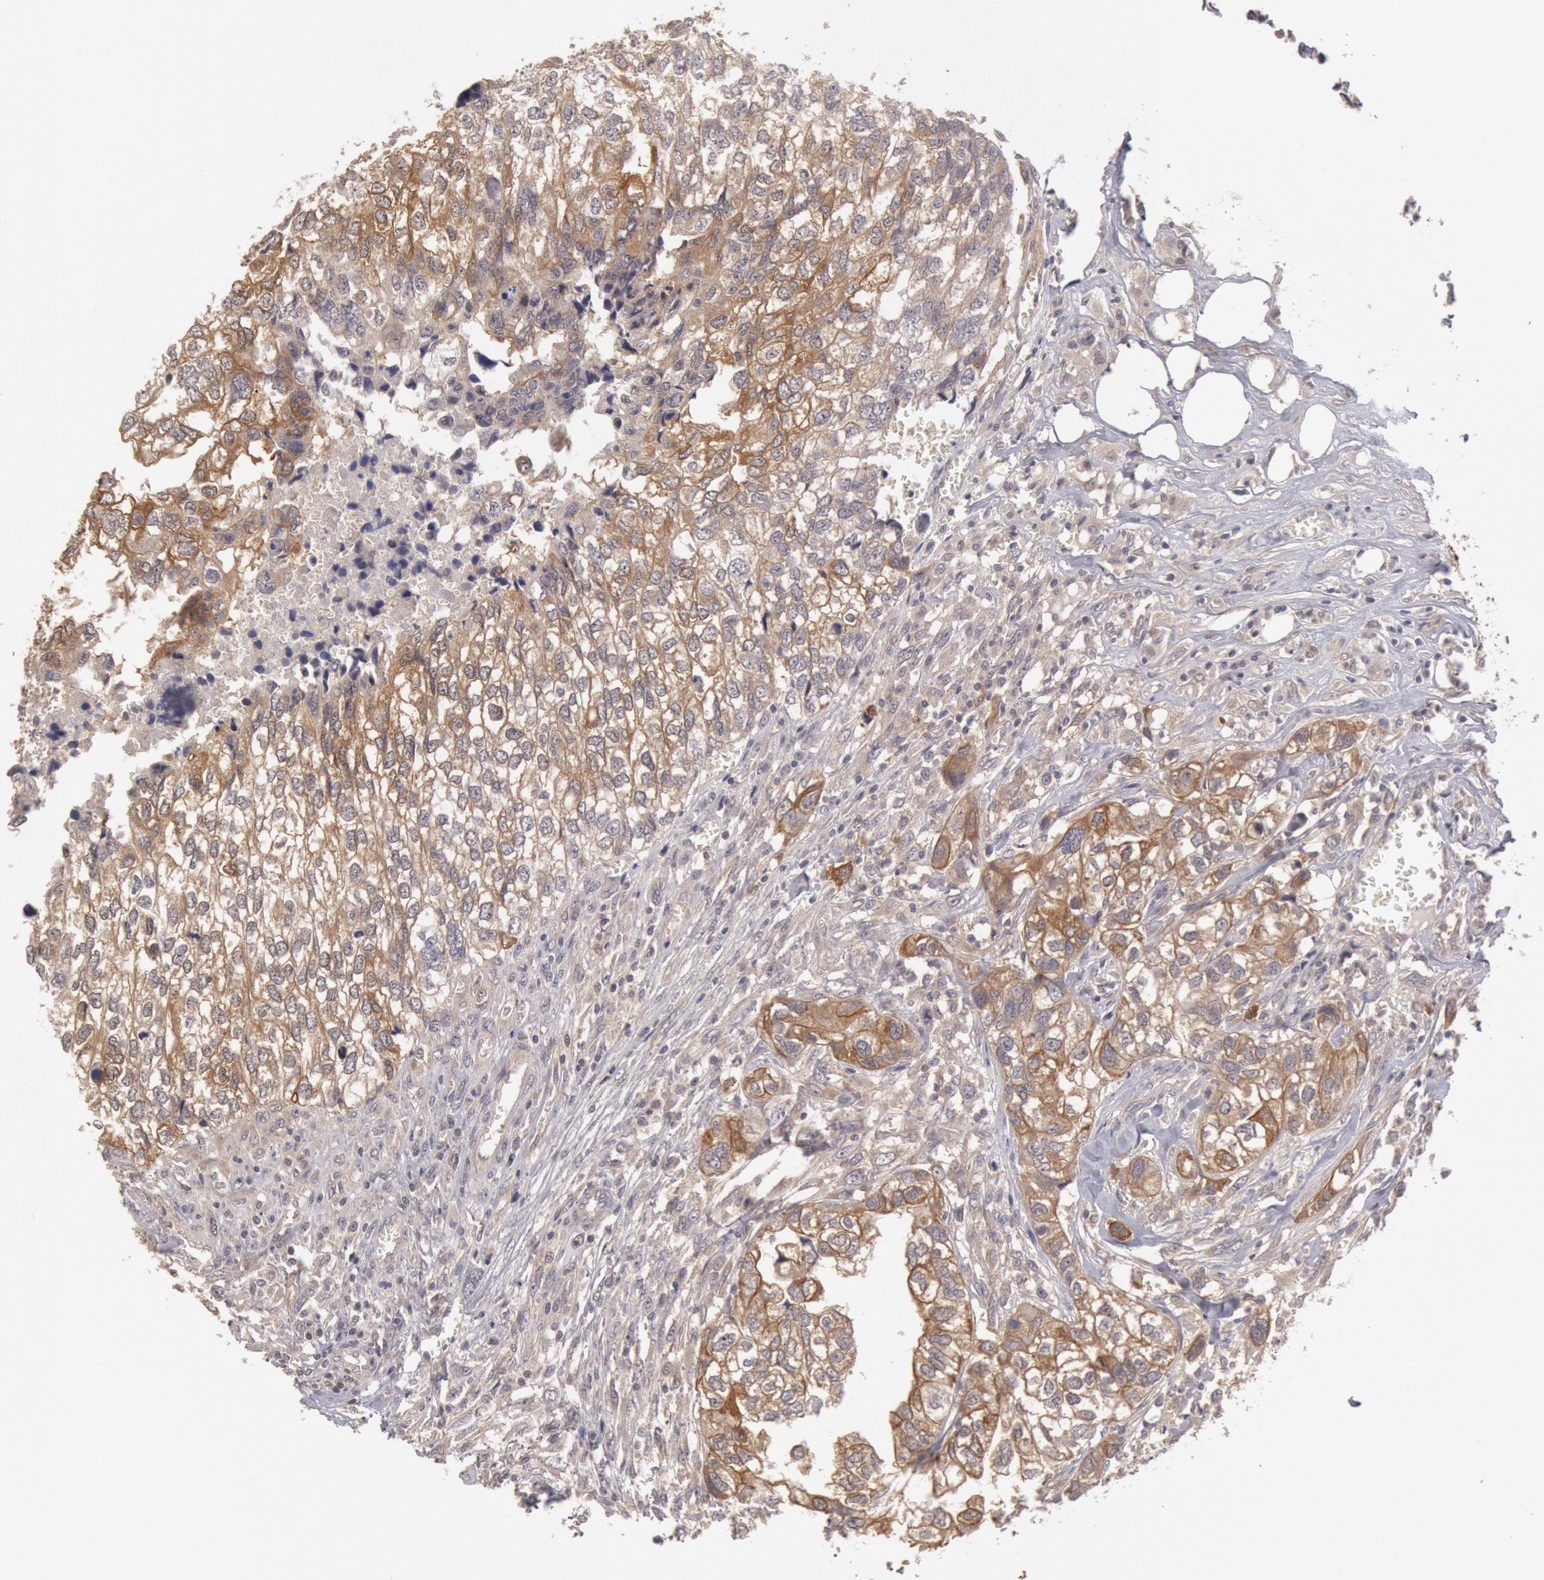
{"staining": {"intensity": "moderate", "quantity": ">75%", "location": "cytoplasmic/membranous"}, "tissue": "breast cancer", "cell_type": "Tumor cells", "image_type": "cancer", "snomed": [{"axis": "morphology", "description": "Neoplasm, malignant, NOS"}, {"axis": "topography", "description": "Breast"}], "caption": "Brown immunohistochemical staining in human breast neoplasm (malignant) demonstrates moderate cytoplasmic/membranous staining in approximately >75% of tumor cells.", "gene": "ZFP36L1", "patient": {"sex": "female", "age": 50}}